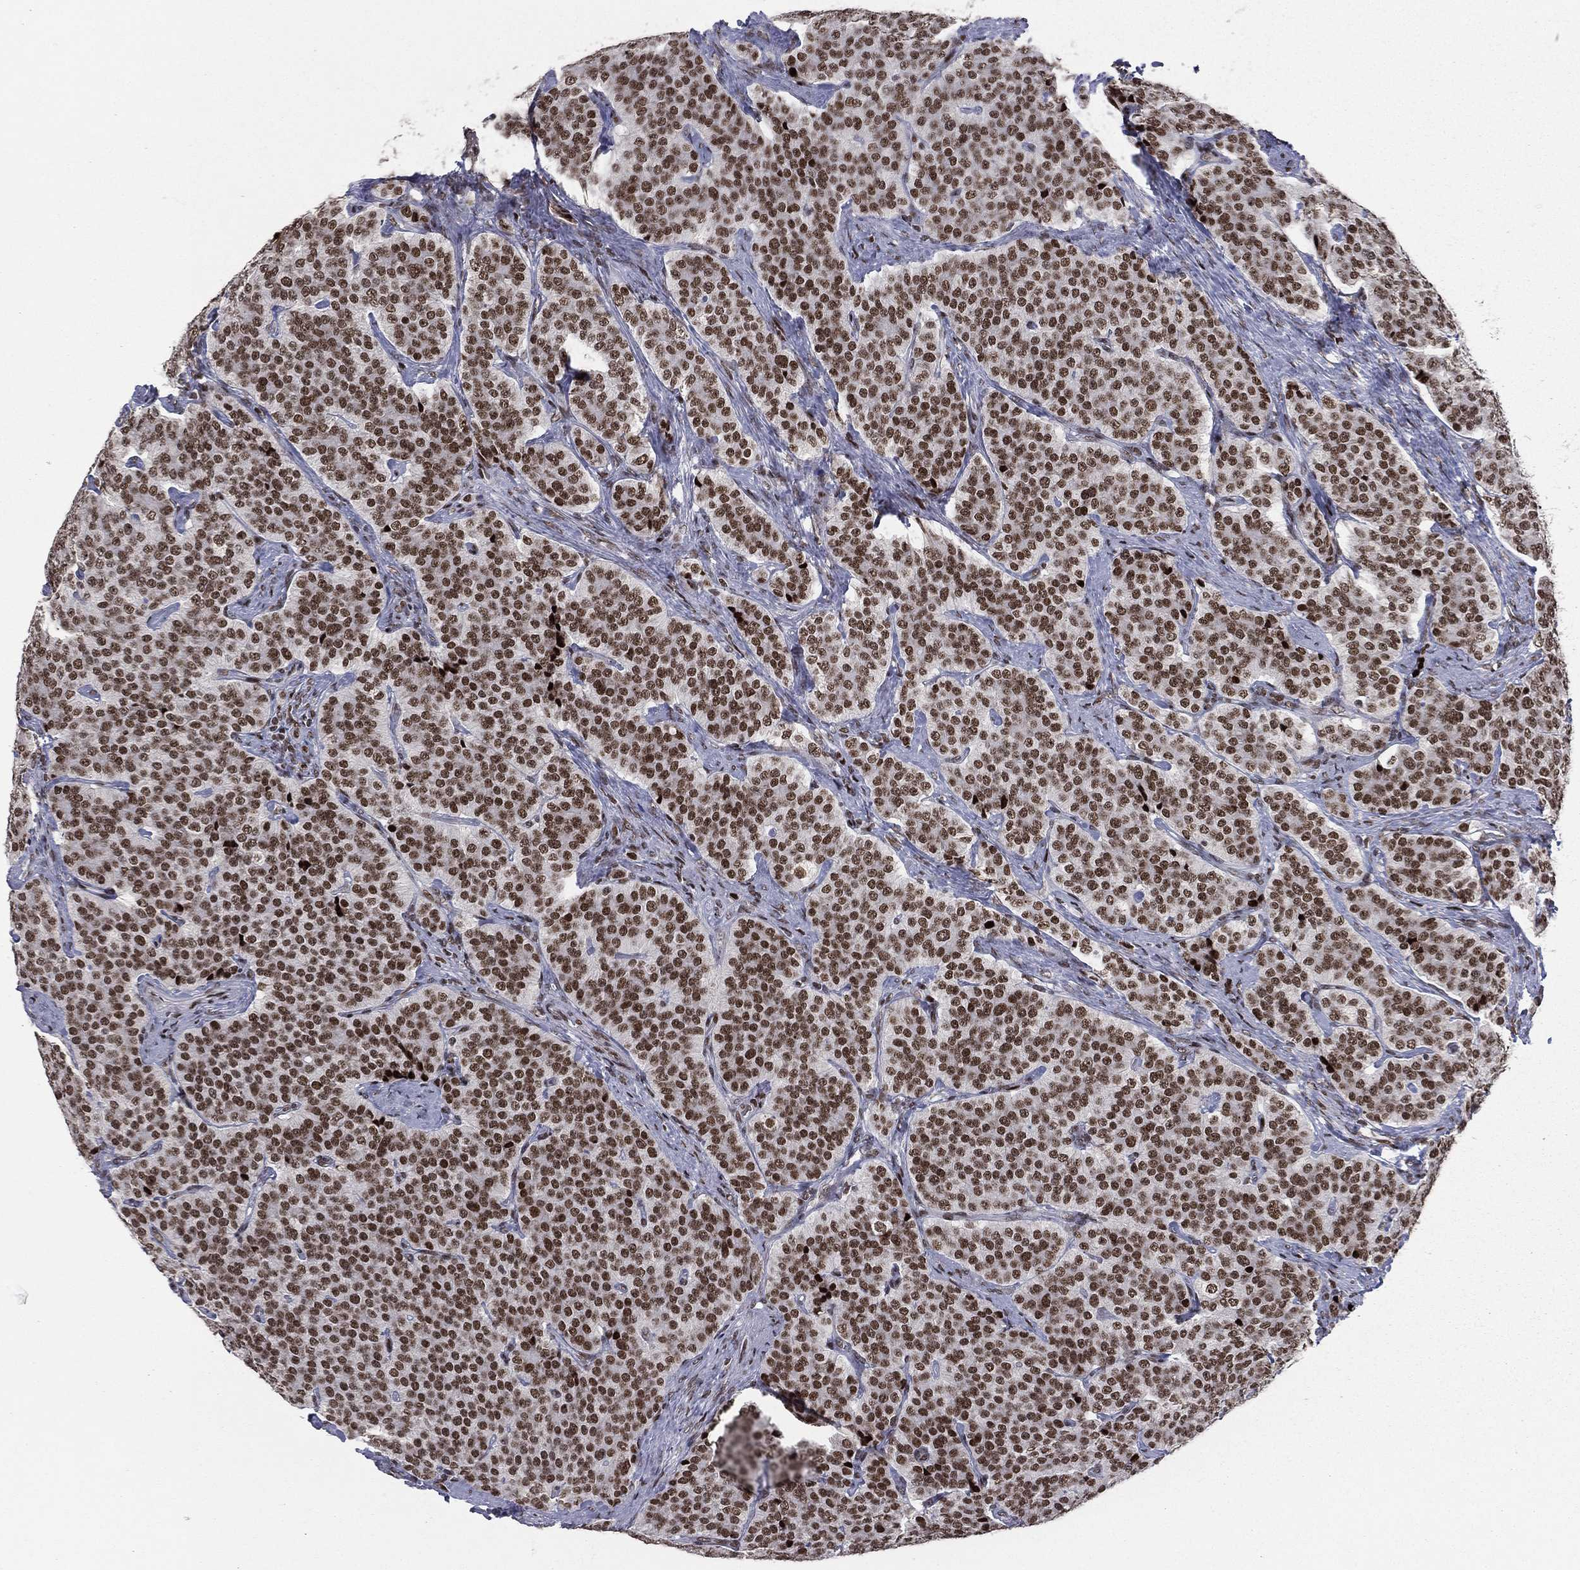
{"staining": {"intensity": "strong", "quantity": ">75%", "location": "nuclear"}, "tissue": "carcinoid", "cell_type": "Tumor cells", "image_type": "cancer", "snomed": [{"axis": "morphology", "description": "Carcinoid, malignant, NOS"}, {"axis": "topography", "description": "Small intestine"}], "caption": "Protein analysis of malignant carcinoid tissue demonstrates strong nuclear staining in approximately >75% of tumor cells. The staining is performed using DAB (3,3'-diaminobenzidine) brown chromogen to label protein expression. The nuclei are counter-stained blue using hematoxylin.", "gene": "RTF1", "patient": {"sex": "female", "age": 58}}